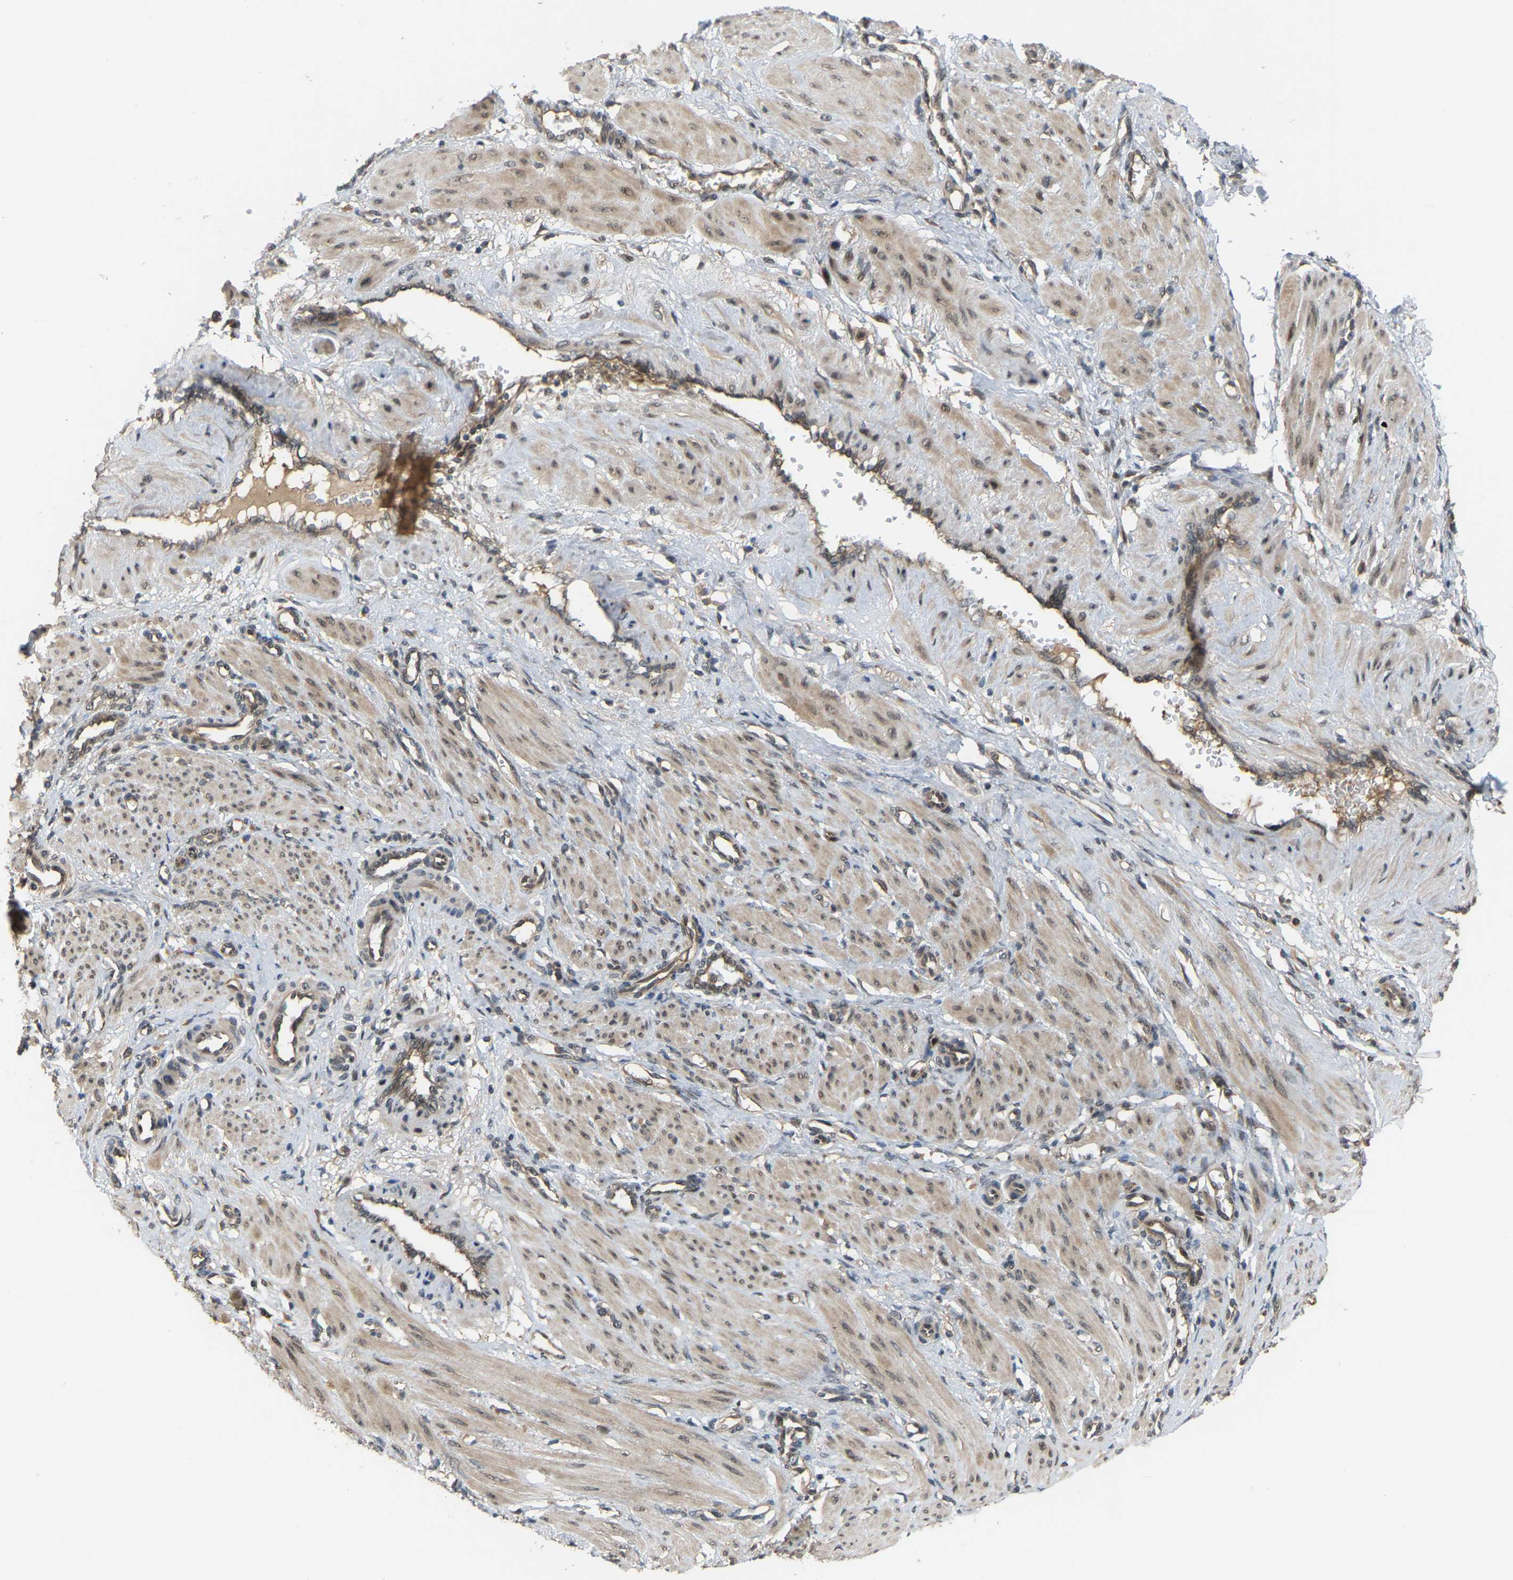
{"staining": {"intensity": "weak", "quantity": "25%-75%", "location": "cytoplasmic/membranous"}, "tissue": "smooth muscle", "cell_type": "Smooth muscle cells", "image_type": "normal", "snomed": [{"axis": "morphology", "description": "Normal tissue, NOS"}, {"axis": "topography", "description": "Endometrium"}], "caption": "Immunohistochemistry (DAB (3,3'-diaminobenzidine)) staining of benign human smooth muscle demonstrates weak cytoplasmic/membranous protein expression in approximately 25%-75% of smooth muscle cells. Ihc stains the protein of interest in brown and the nuclei are stained blue.", "gene": "CROT", "patient": {"sex": "female", "age": 33}}